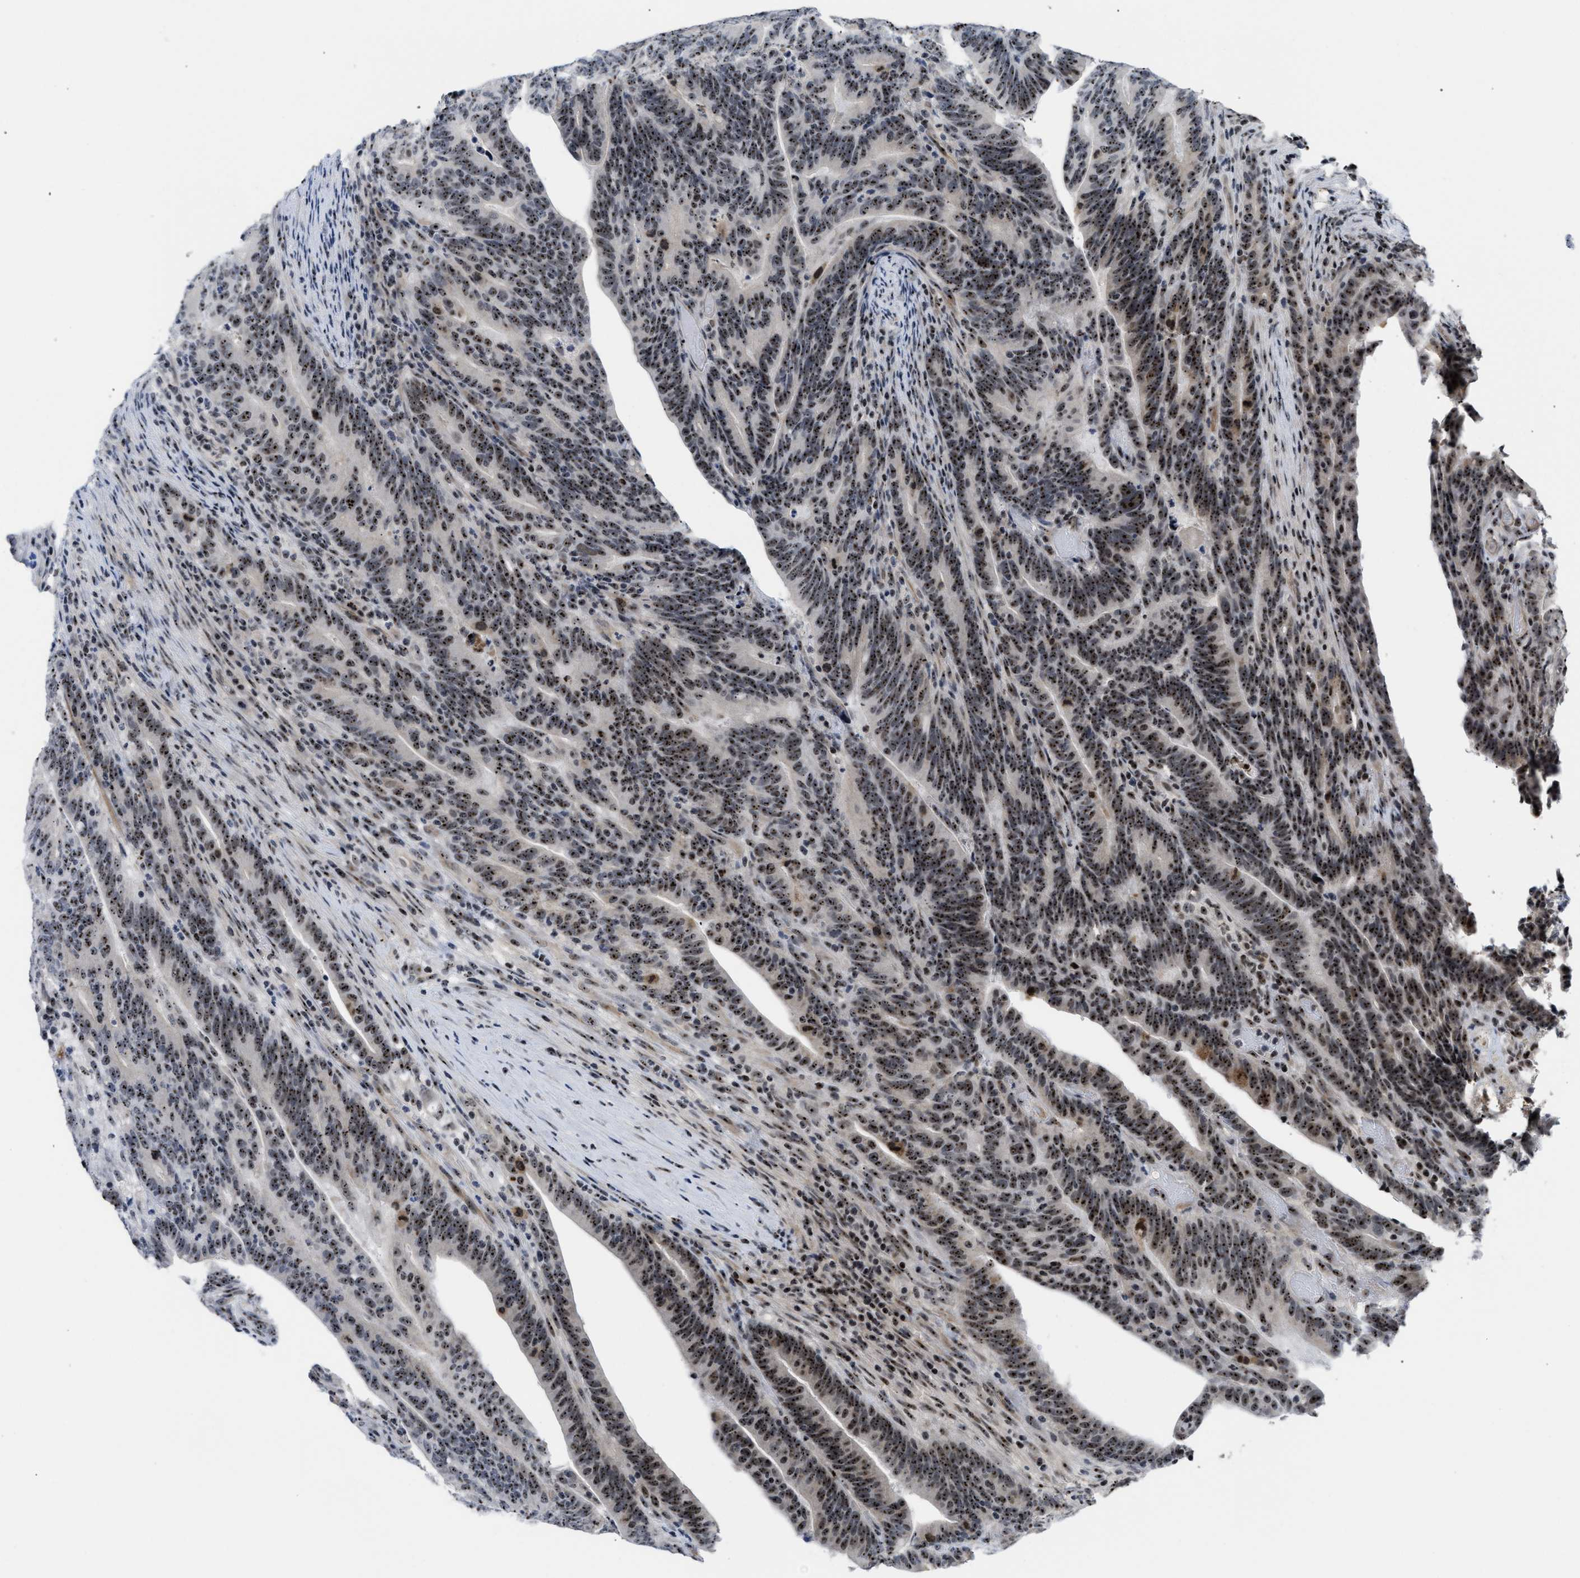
{"staining": {"intensity": "moderate", "quantity": ">75%", "location": "nuclear"}, "tissue": "colorectal cancer", "cell_type": "Tumor cells", "image_type": "cancer", "snomed": [{"axis": "morphology", "description": "Adenocarcinoma, NOS"}, {"axis": "topography", "description": "Colon"}], "caption": "An image of colorectal adenocarcinoma stained for a protein reveals moderate nuclear brown staining in tumor cells.", "gene": "NOP58", "patient": {"sex": "female", "age": 66}}